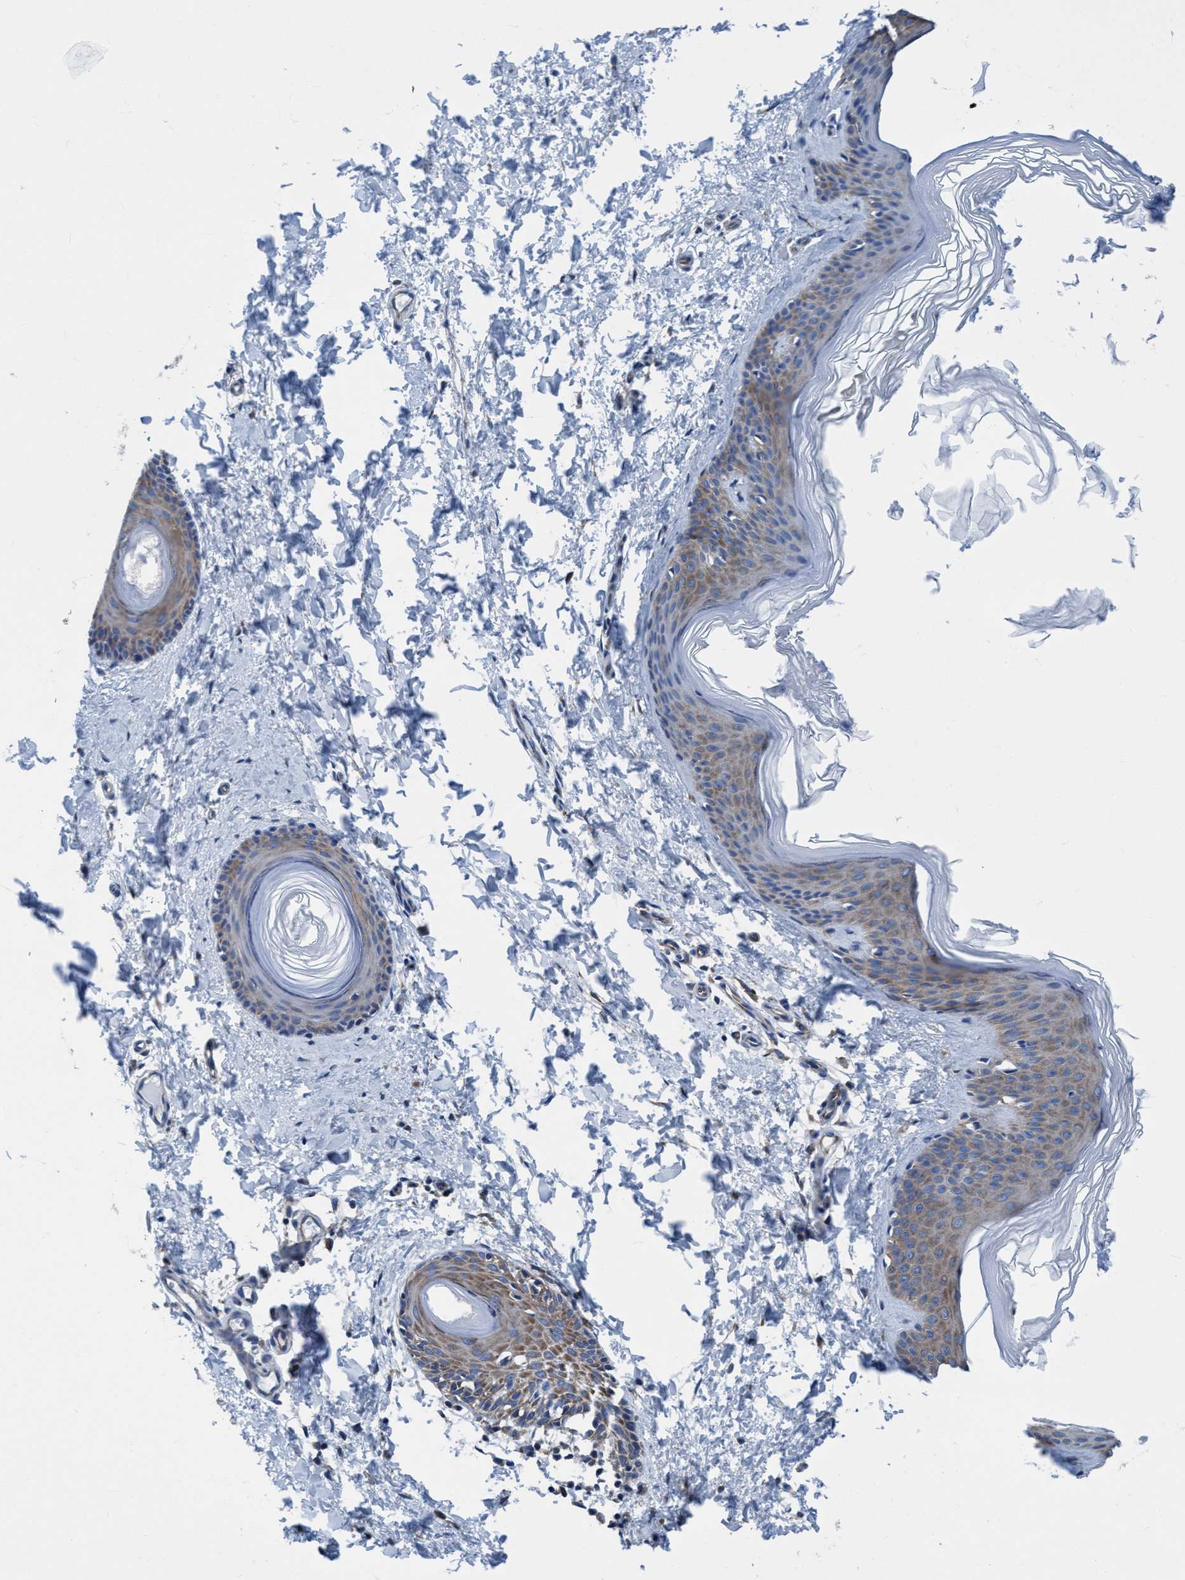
{"staining": {"intensity": "moderate", "quantity": ">75%", "location": "cytoplasmic/membranous"}, "tissue": "skin", "cell_type": "Fibroblasts", "image_type": "normal", "snomed": [{"axis": "morphology", "description": "Normal tissue, NOS"}, {"axis": "topography", "description": "Skin"}], "caption": "Skin stained for a protein (brown) demonstrates moderate cytoplasmic/membranous positive staining in approximately >75% of fibroblasts.", "gene": "NMT1", "patient": {"sex": "female", "age": 27}}